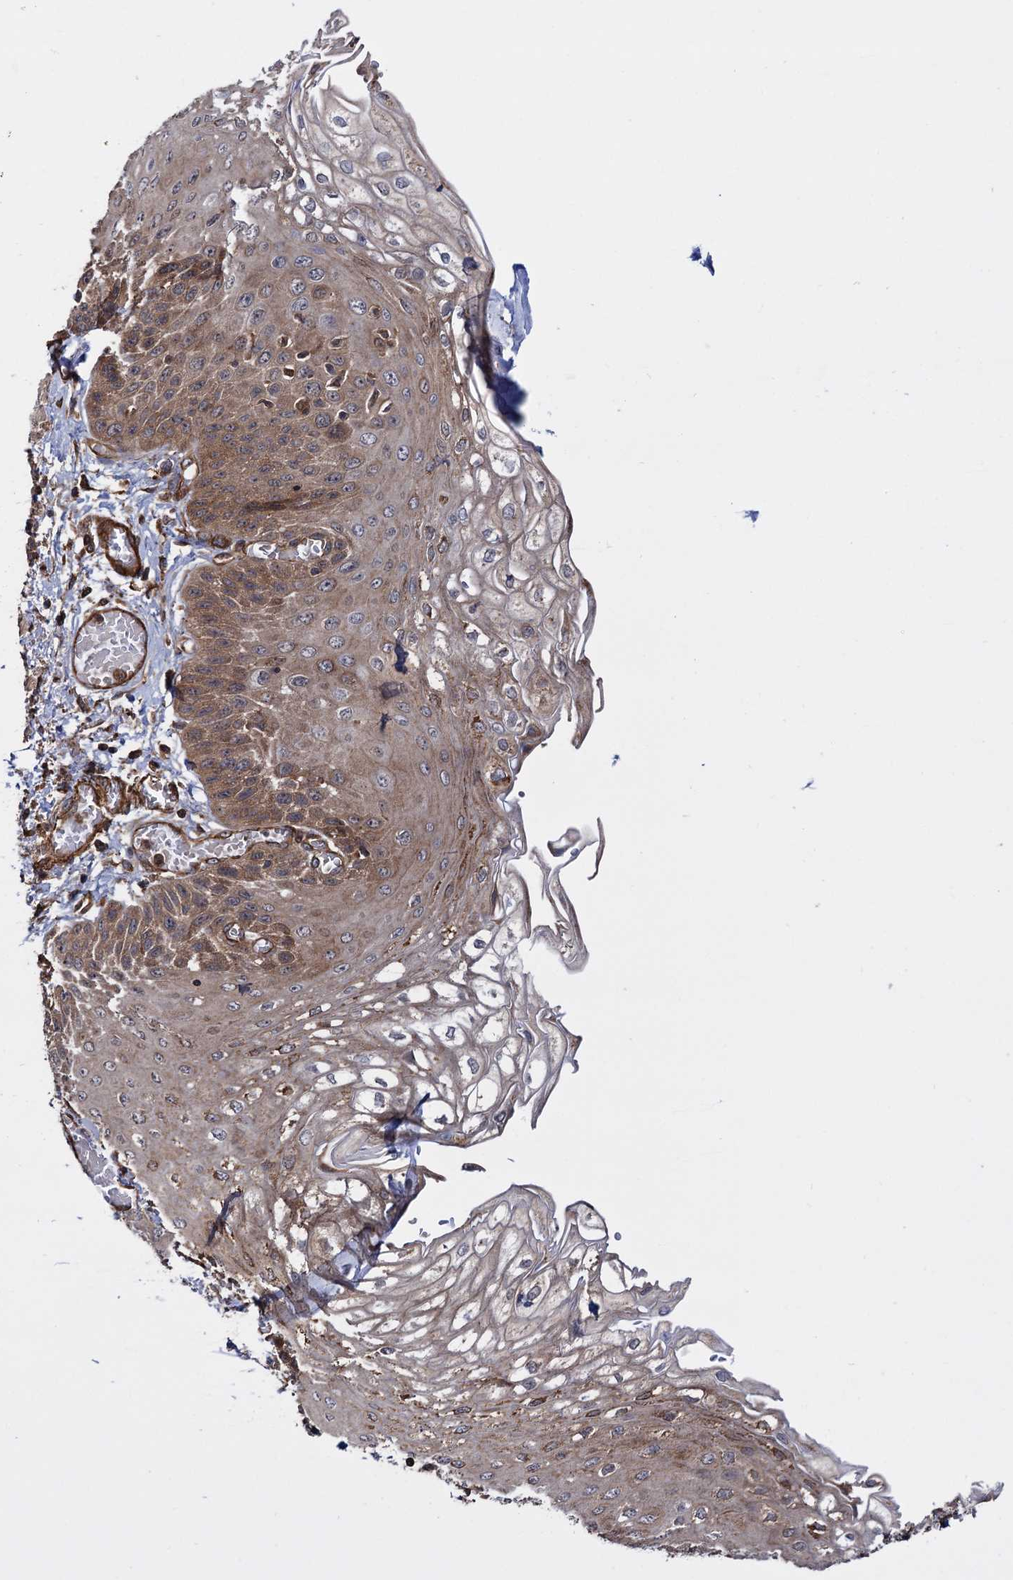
{"staining": {"intensity": "moderate", "quantity": ">75%", "location": "cytoplasmic/membranous"}, "tissue": "esophagus", "cell_type": "Squamous epithelial cells", "image_type": "normal", "snomed": [{"axis": "morphology", "description": "Normal tissue, NOS"}, {"axis": "topography", "description": "Esophagus"}], "caption": "IHC histopathology image of normal human esophagus stained for a protein (brown), which exhibits medium levels of moderate cytoplasmic/membranous positivity in about >75% of squamous epithelial cells.", "gene": "ATP8B4", "patient": {"sex": "male", "age": 81}}